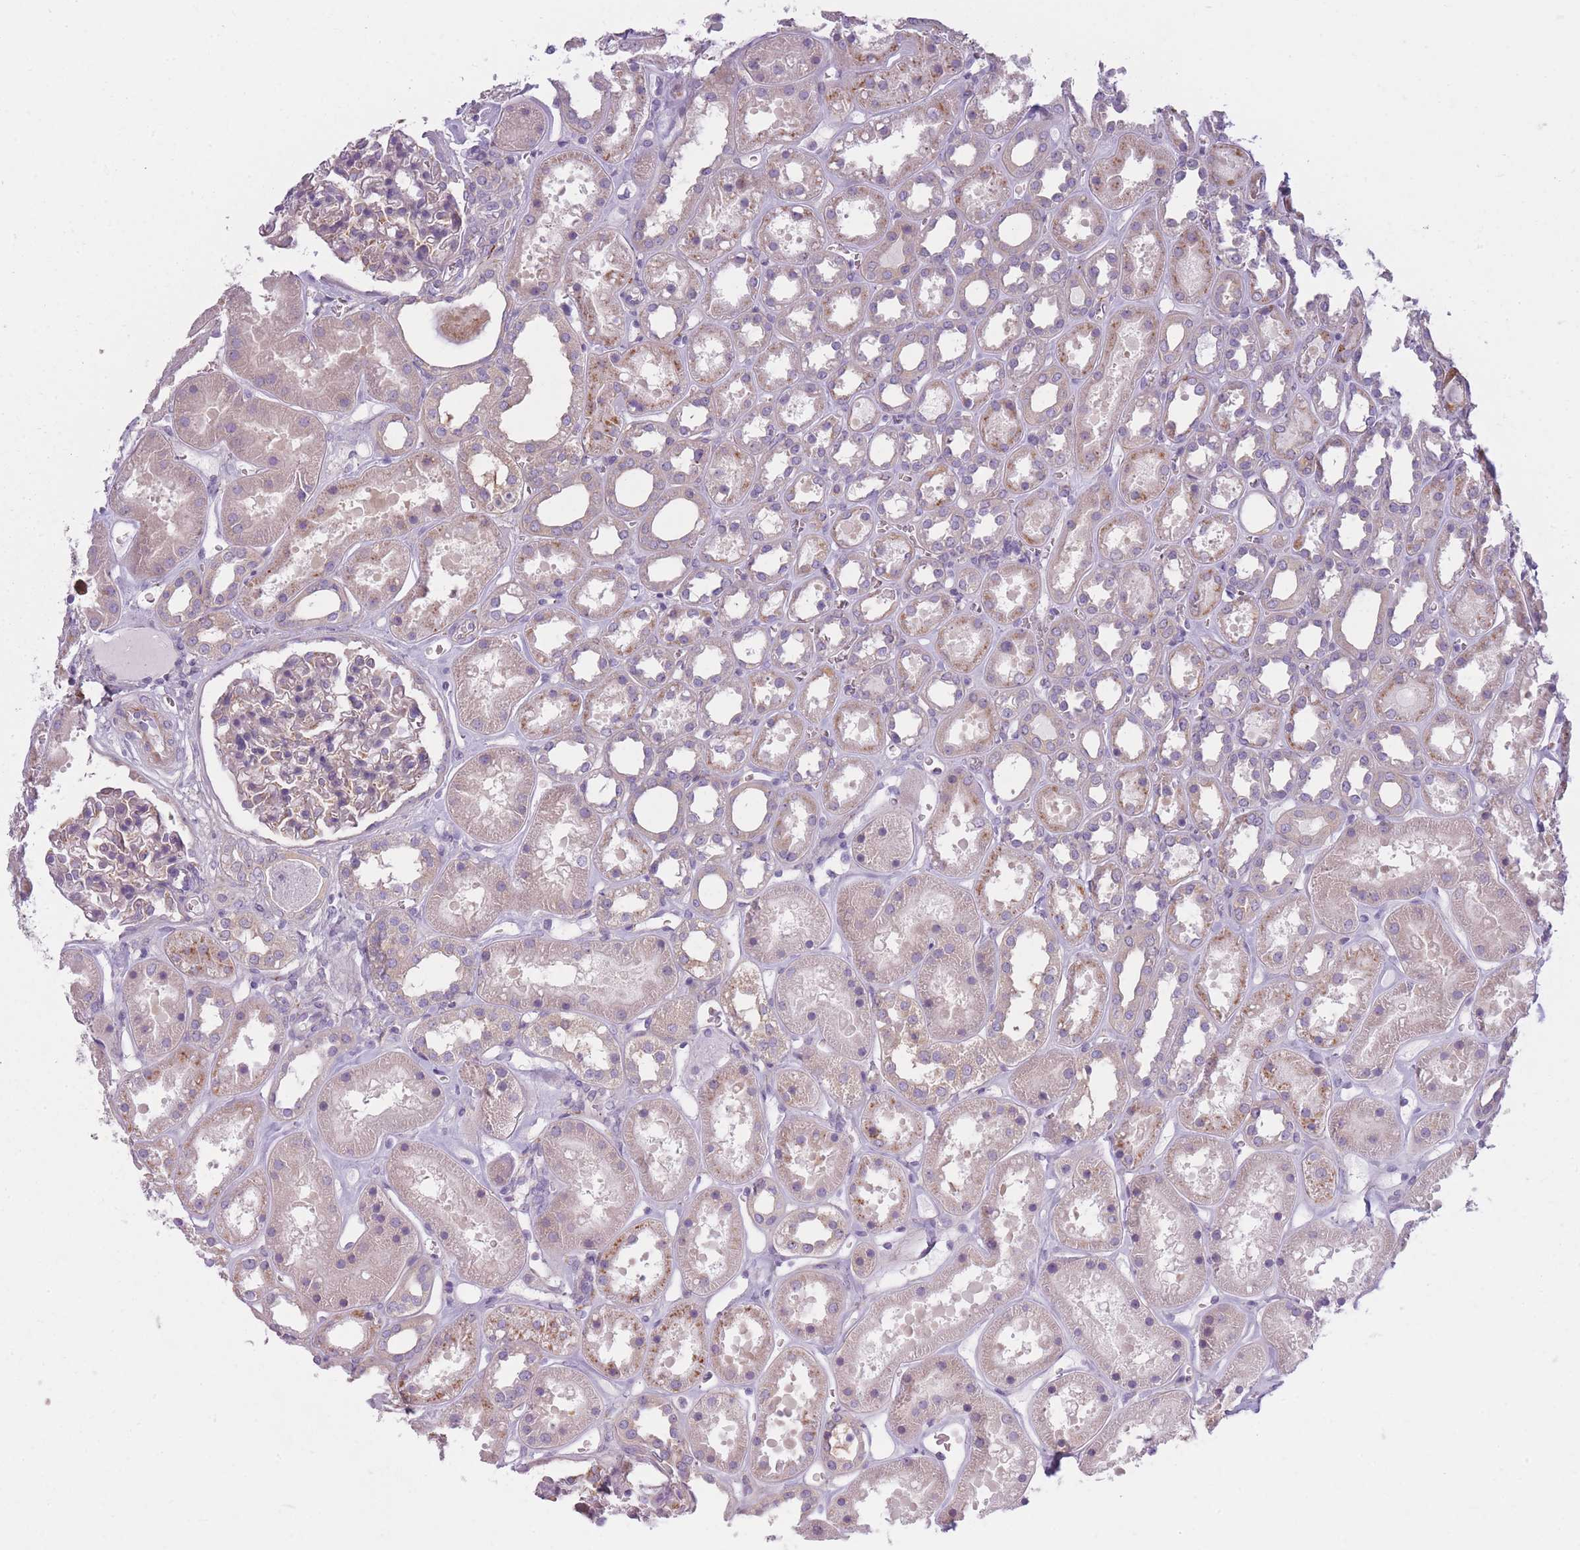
{"staining": {"intensity": "weak", "quantity": "25%-75%", "location": "cytoplasmic/membranous"}, "tissue": "kidney", "cell_type": "Cells in glomeruli", "image_type": "normal", "snomed": [{"axis": "morphology", "description": "Normal tissue, NOS"}, {"axis": "topography", "description": "Kidney"}], "caption": "Approximately 25%-75% of cells in glomeruli in benign human kidney display weak cytoplasmic/membranous protein expression as visualized by brown immunohistochemical staining.", "gene": "AP3M1", "patient": {"sex": "female", "age": 41}}